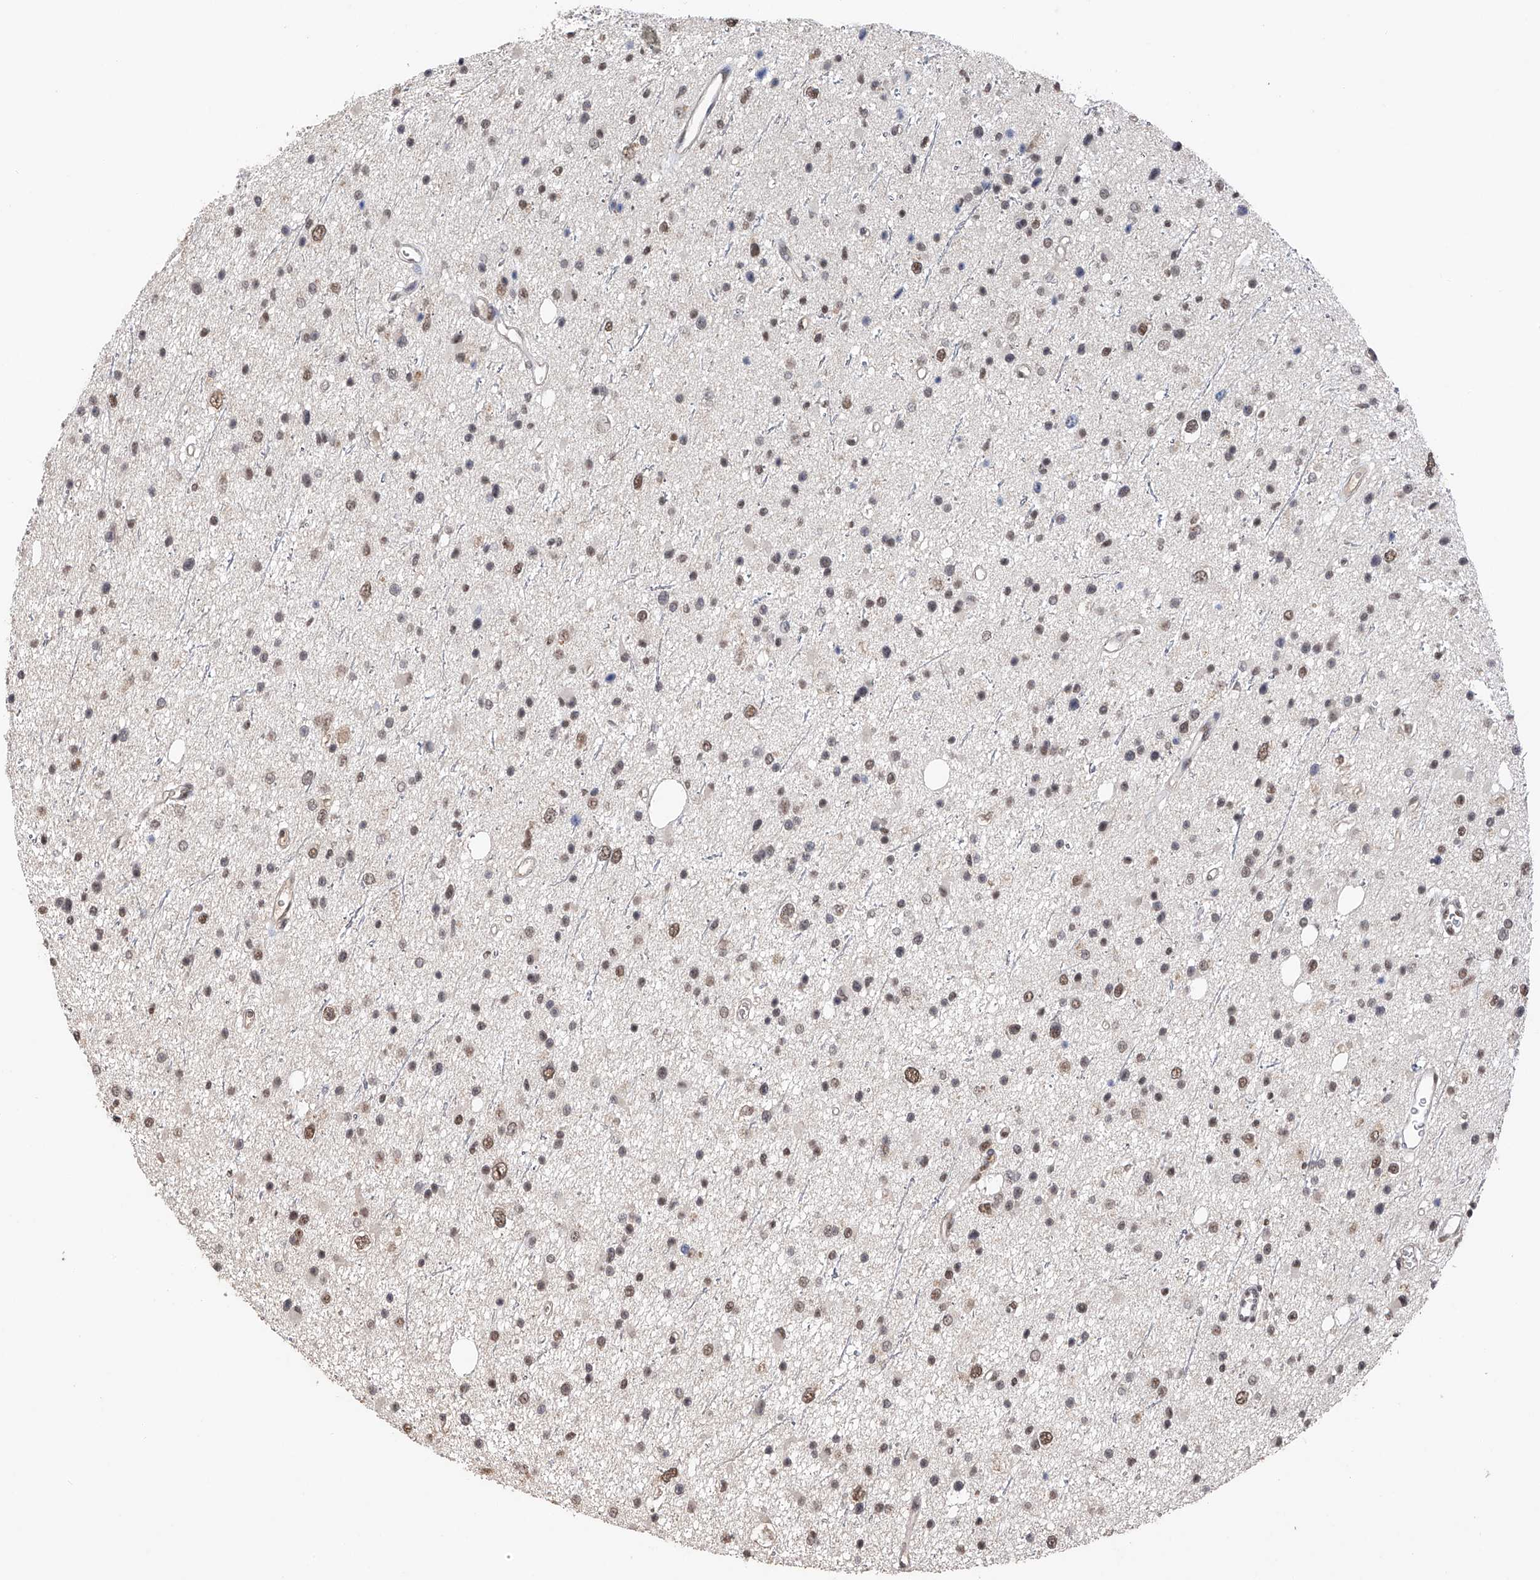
{"staining": {"intensity": "moderate", "quantity": ">75%", "location": "nuclear"}, "tissue": "glioma", "cell_type": "Tumor cells", "image_type": "cancer", "snomed": [{"axis": "morphology", "description": "Glioma, malignant, Low grade"}, {"axis": "topography", "description": "Cerebral cortex"}], "caption": "High-magnification brightfield microscopy of malignant glioma (low-grade) stained with DAB (3,3'-diaminobenzidine) (brown) and counterstained with hematoxylin (blue). tumor cells exhibit moderate nuclear positivity is seen in approximately>75% of cells. (Brightfield microscopy of DAB IHC at high magnification).", "gene": "DMAP1", "patient": {"sex": "female", "age": 39}}